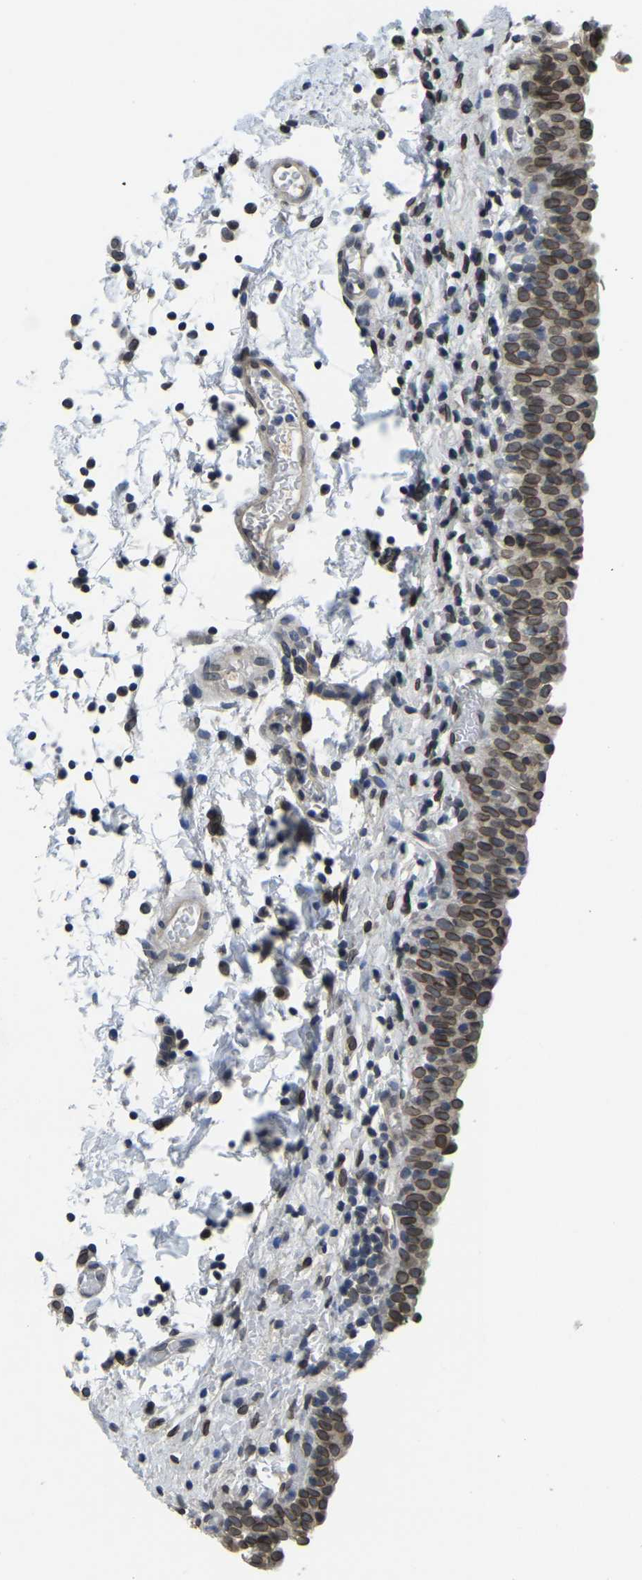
{"staining": {"intensity": "moderate", "quantity": ">75%", "location": "cytoplasmic/membranous,nuclear"}, "tissue": "urinary bladder", "cell_type": "Urothelial cells", "image_type": "normal", "snomed": [{"axis": "morphology", "description": "Normal tissue, NOS"}, {"axis": "topography", "description": "Urinary bladder"}], "caption": "This photomicrograph shows benign urinary bladder stained with IHC to label a protein in brown. The cytoplasmic/membranous,nuclear of urothelial cells show moderate positivity for the protein. Nuclei are counter-stained blue.", "gene": "RANBP2", "patient": {"sex": "male", "age": 55}}